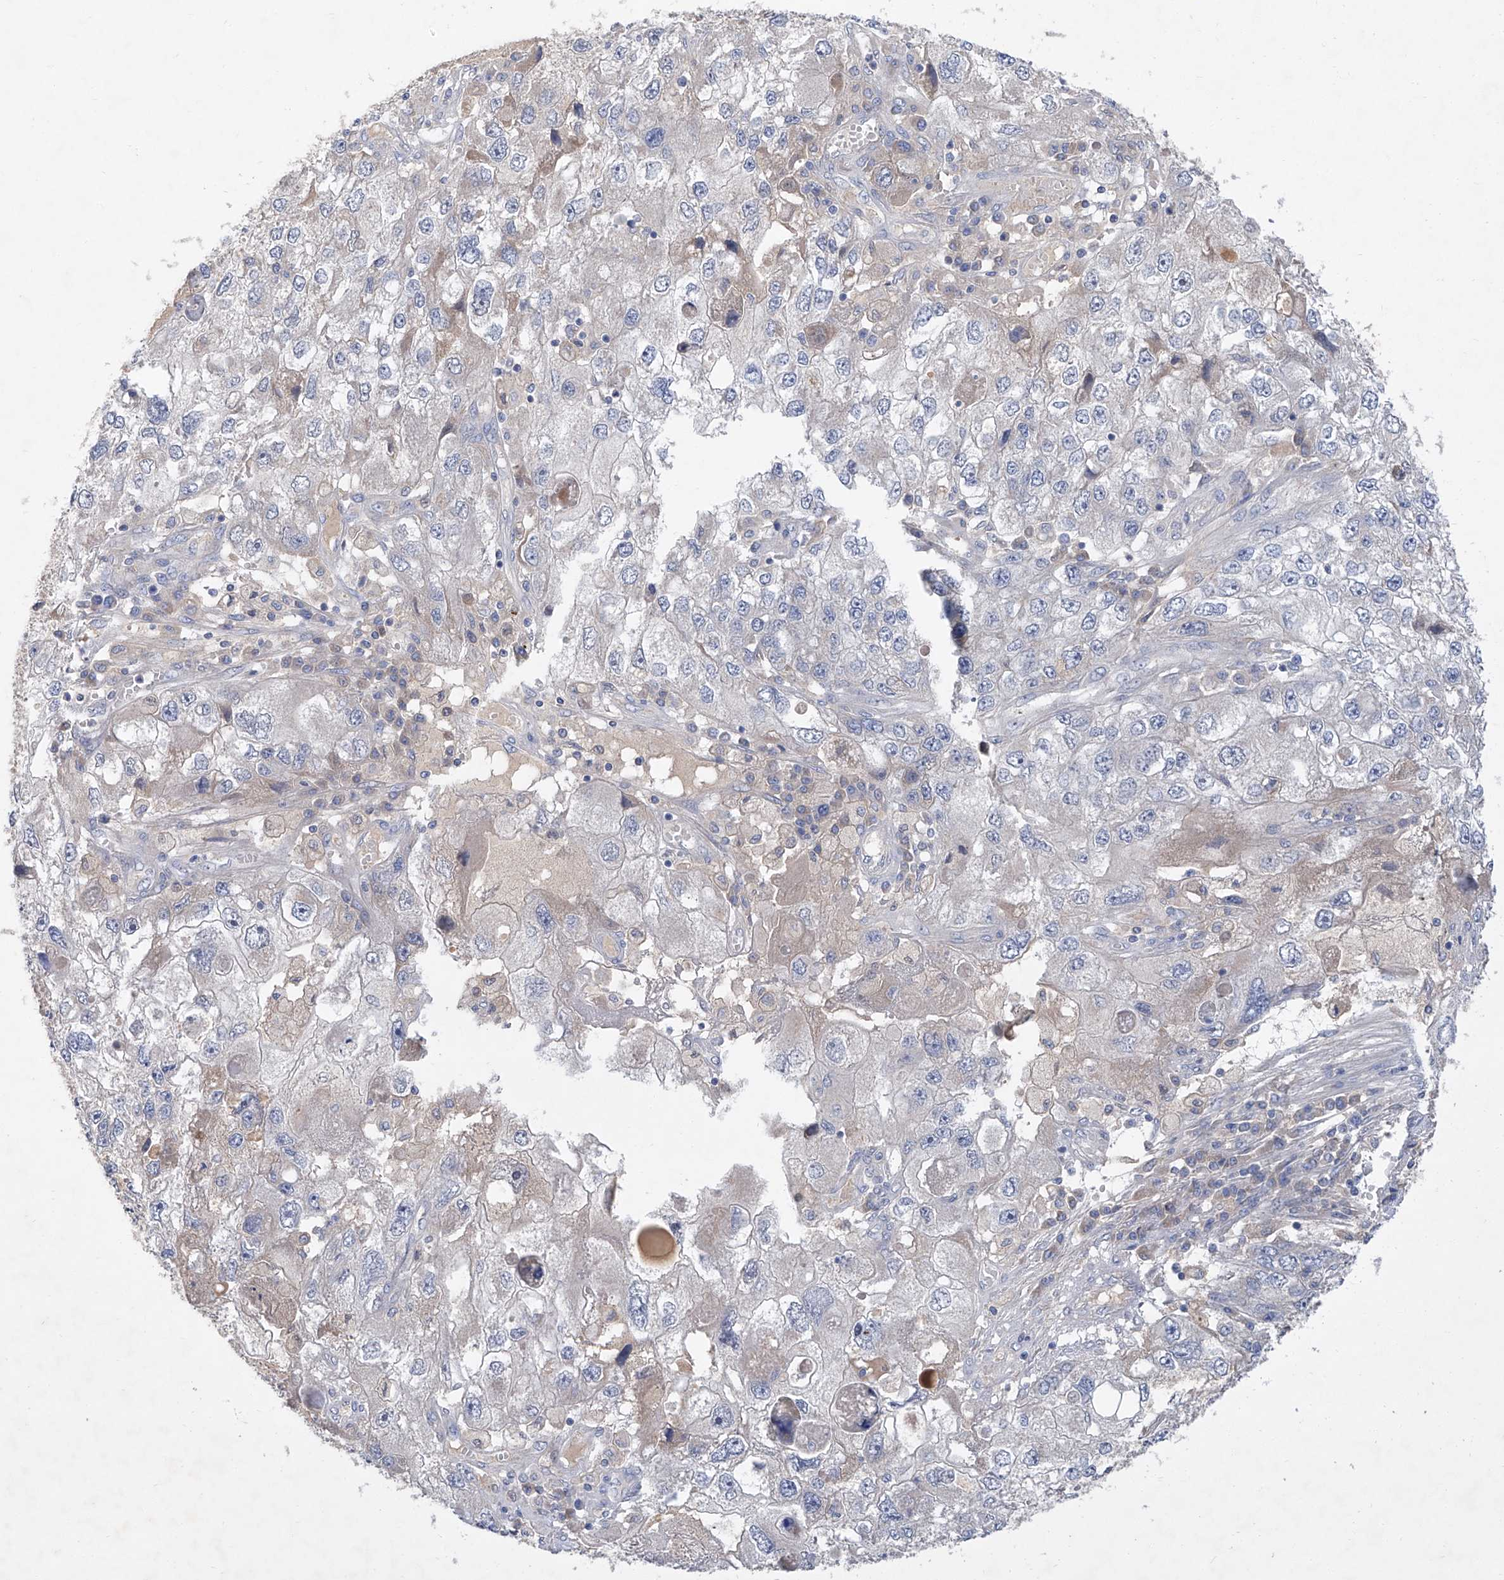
{"staining": {"intensity": "weak", "quantity": "<25%", "location": "cytoplasmic/membranous"}, "tissue": "endometrial cancer", "cell_type": "Tumor cells", "image_type": "cancer", "snomed": [{"axis": "morphology", "description": "Adenocarcinoma, NOS"}, {"axis": "topography", "description": "Endometrium"}], "caption": "Immunohistochemistry of human adenocarcinoma (endometrial) reveals no positivity in tumor cells.", "gene": "SBK2", "patient": {"sex": "female", "age": 49}}